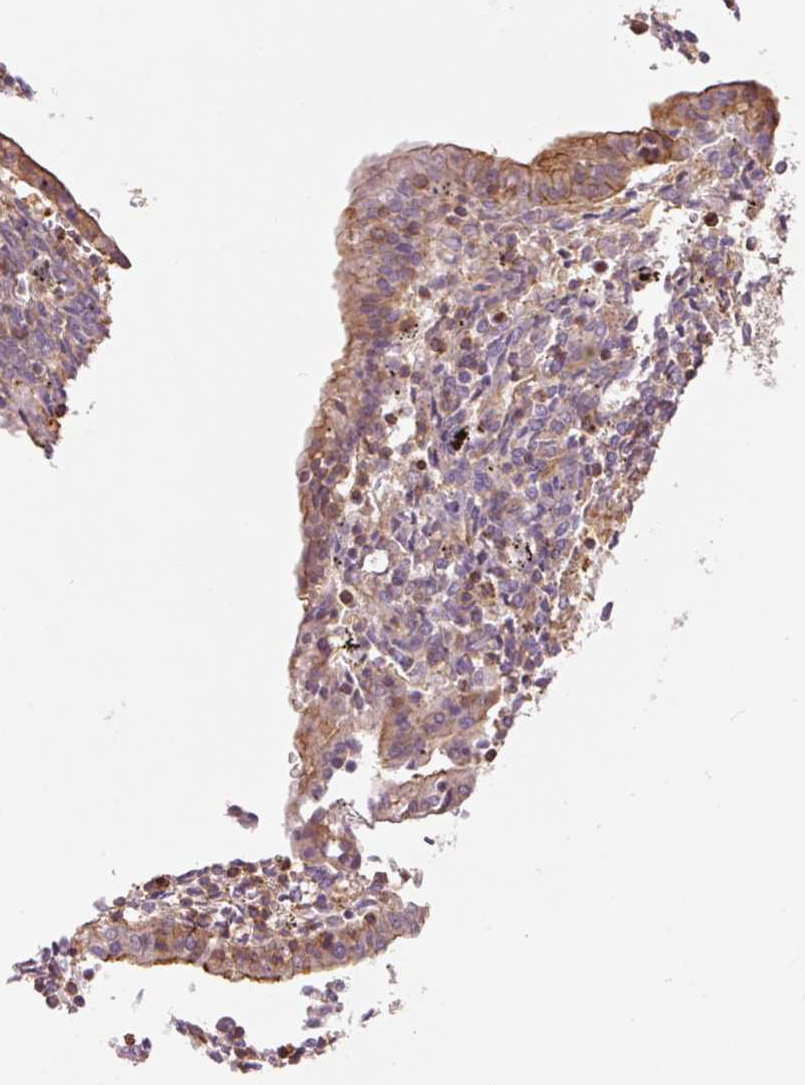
{"staining": {"intensity": "moderate", "quantity": "<25%", "location": "cytoplasmic/membranous"}, "tissue": "endometrium", "cell_type": "Cells in endometrial stroma", "image_type": "normal", "snomed": [{"axis": "morphology", "description": "Normal tissue, NOS"}, {"axis": "topography", "description": "Endometrium"}], "caption": "Moderate cytoplasmic/membranous expression is present in approximately <25% of cells in endometrial stroma in benign endometrium. (IHC, brightfield microscopy, high magnification).", "gene": "PPP1R1B", "patient": {"sex": "female", "age": 41}}